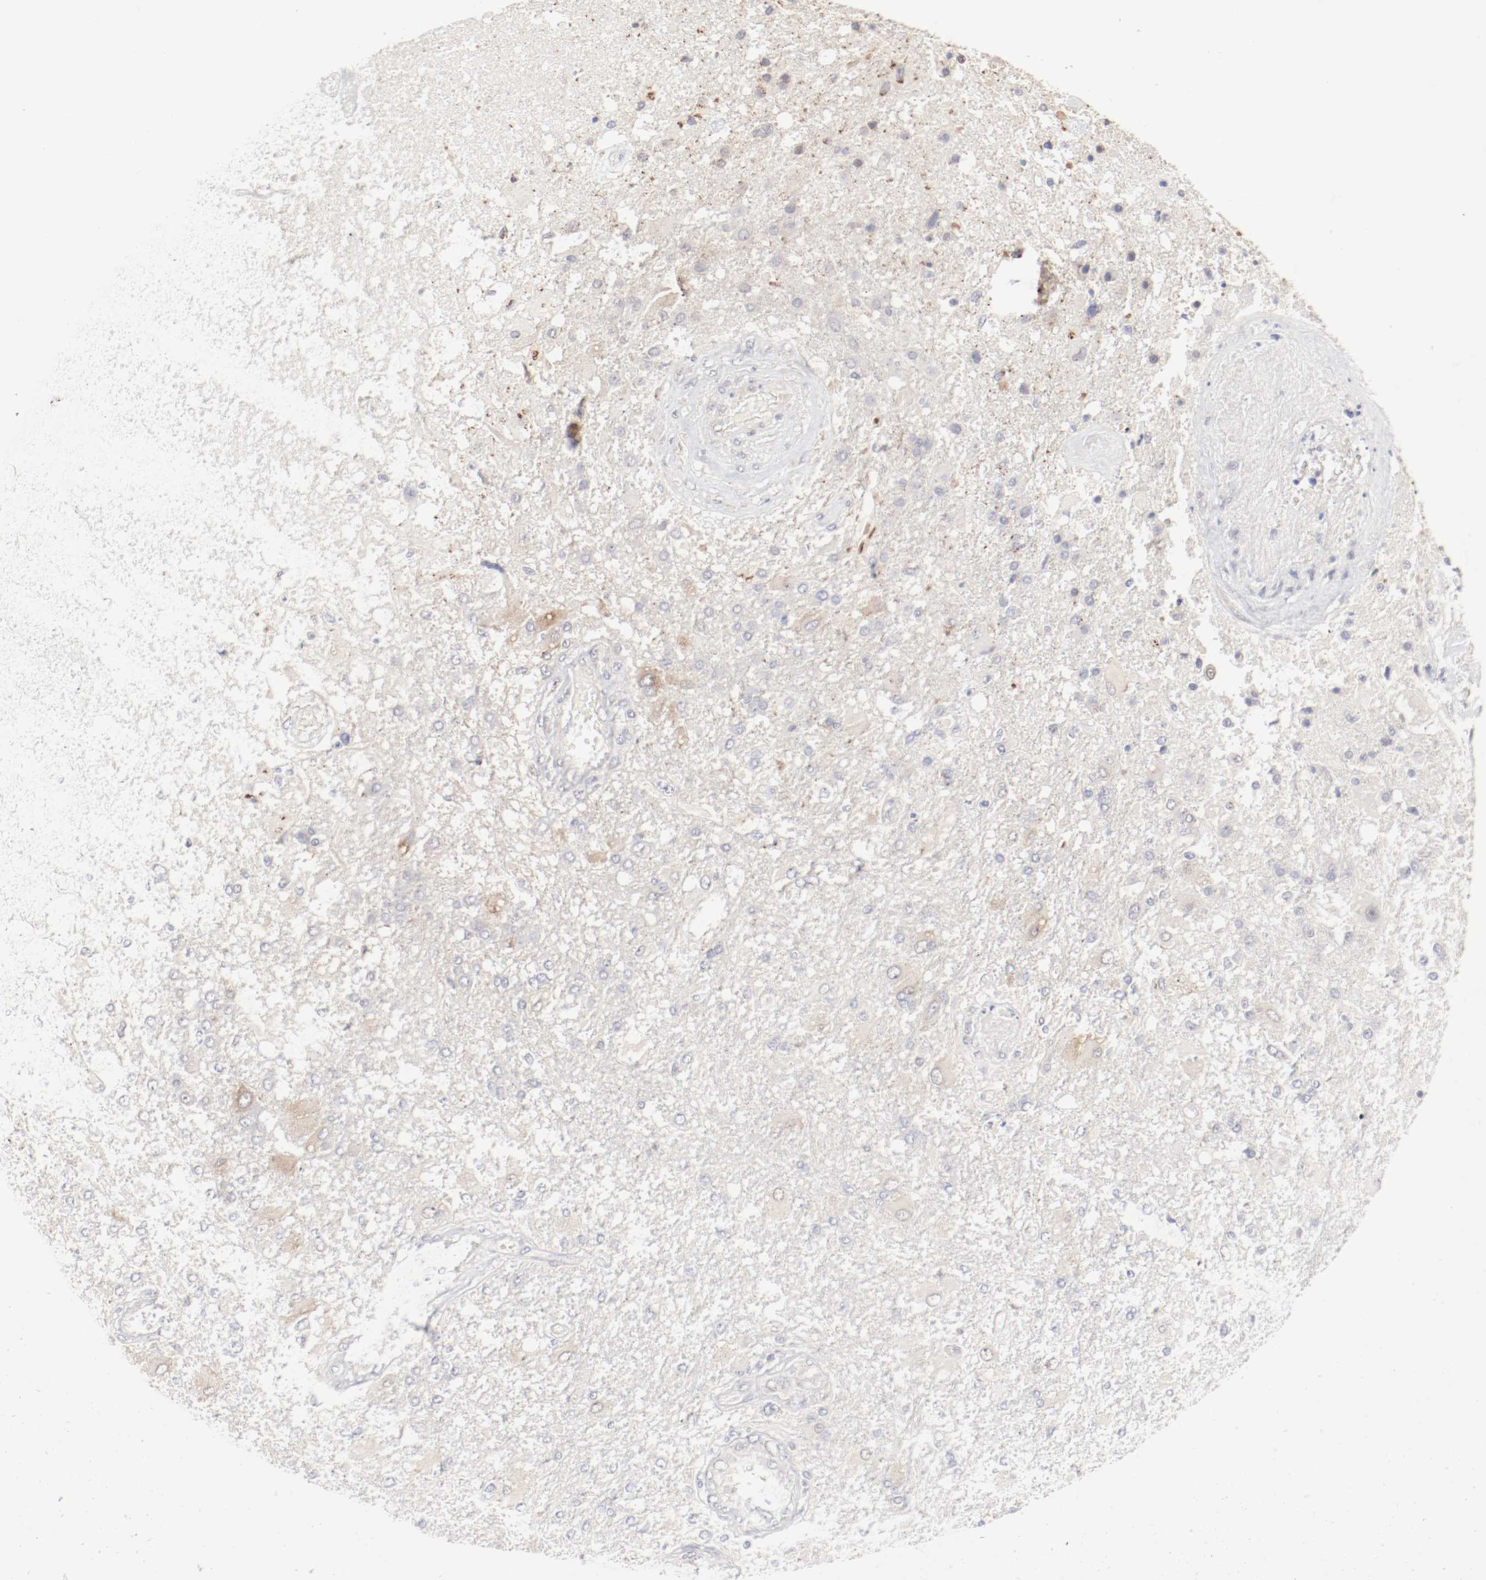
{"staining": {"intensity": "weak", "quantity": "25%-75%", "location": "cytoplasmic/membranous"}, "tissue": "glioma", "cell_type": "Tumor cells", "image_type": "cancer", "snomed": [{"axis": "morphology", "description": "Glioma, malignant, High grade"}, {"axis": "topography", "description": "Cerebral cortex"}], "caption": "Glioma stained with a protein marker displays weak staining in tumor cells.", "gene": "DNAL4", "patient": {"sex": "male", "age": 79}}